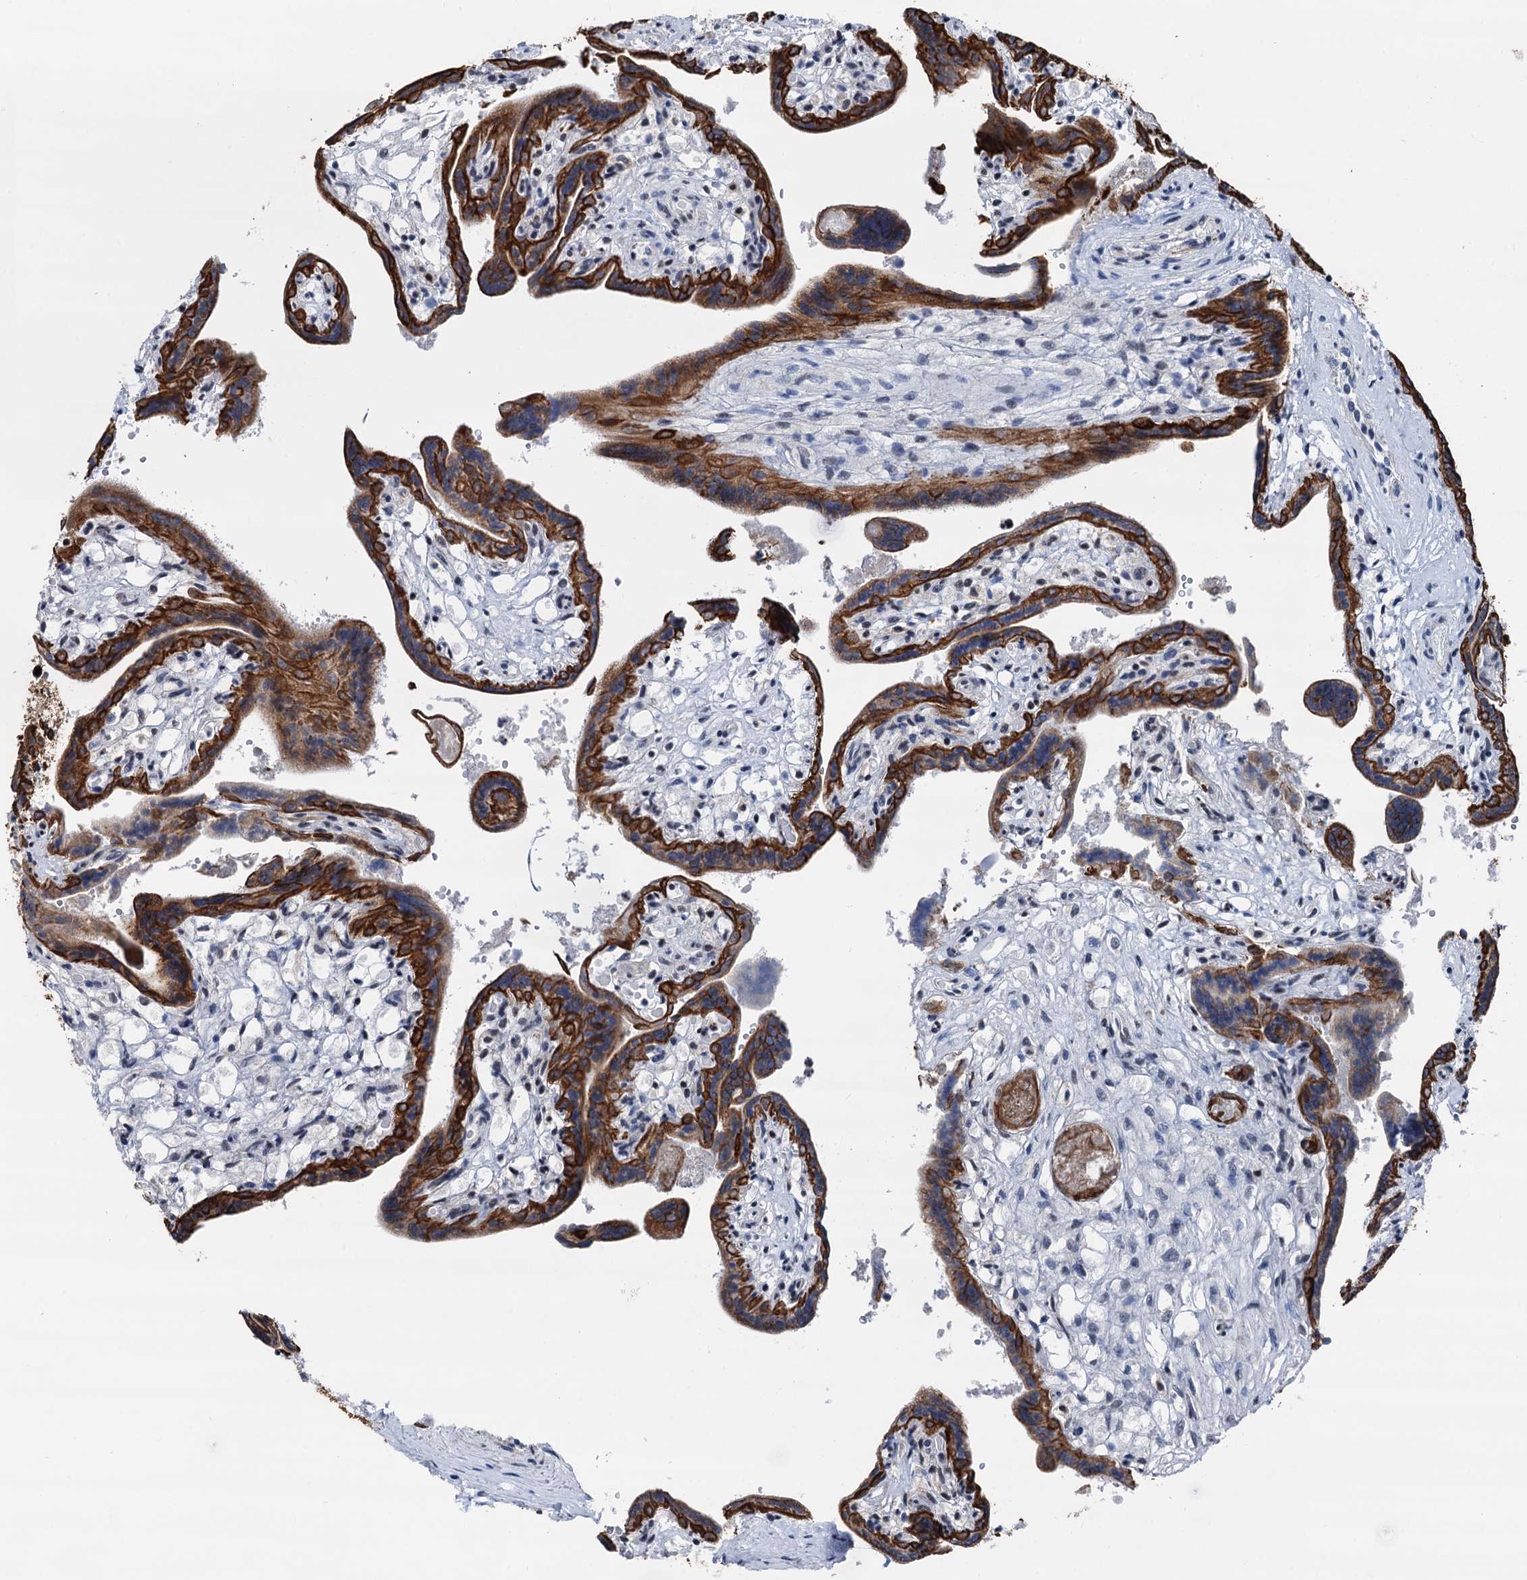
{"staining": {"intensity": "strong", "quantity": ">75%", "location": "cytoplasmic/membranous,nuclear"}, "tissue": "placenta", "cell_type": "Trophoblastic cells", "image_type": "normal", "snomed": [{"axis": "morphology", "description": "Normal tissue, NOS"}, {"axis": "topography", "description": "Placenta"}], "caption": "An IHC image of benign tissue is shown. Protein staining in brown labels strong cytoplasmic/membranous,nuclear positivity in placenta within trophoblastic cells. The staining is performed using DAB (3,3'-diaminobenzidine) brown chromogen to label protein expression. The nuclei are counter-stained blue using hematoxylin.", "gene": "DDX23", "patient": {"sex": "female", "age": 37}}